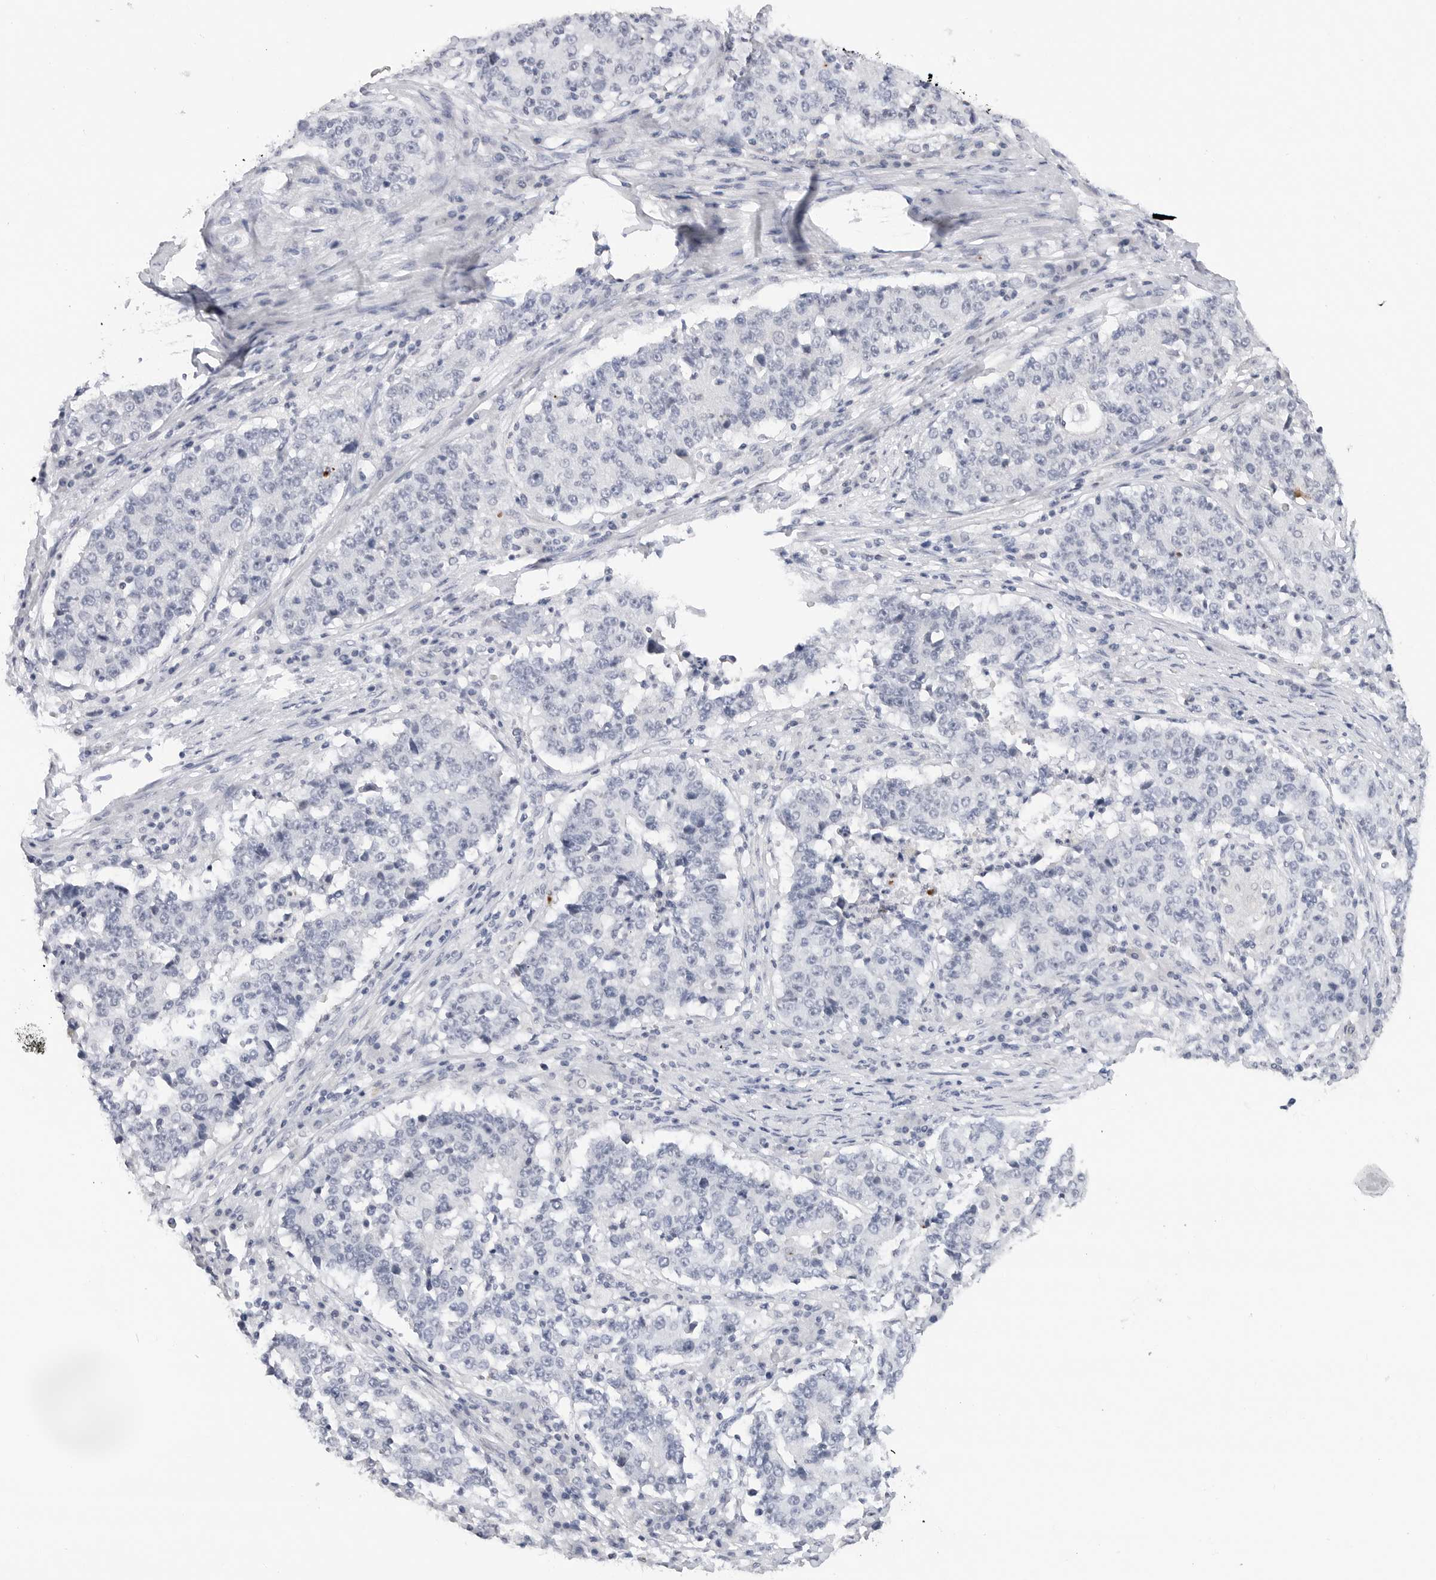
{"staining": {"intensity": "negative", "quantity": "none", "location": "none"}, "tissue": "stomach cancer", "cell_type": "Tumor cells", "image_type": "cancer", "snomed": [{"axis": "morphology", "description": "Adenocarcinoma, NOS"}, {"axis": "topography", "description": "Stomach"}], "caption": "Human stomach adenocarcinoma stained for a protein using immunohistochemistry reveals no staining in tumor cells.", "gene": "MAP2K5", "patient": {"sex": "male", "age": 59}}